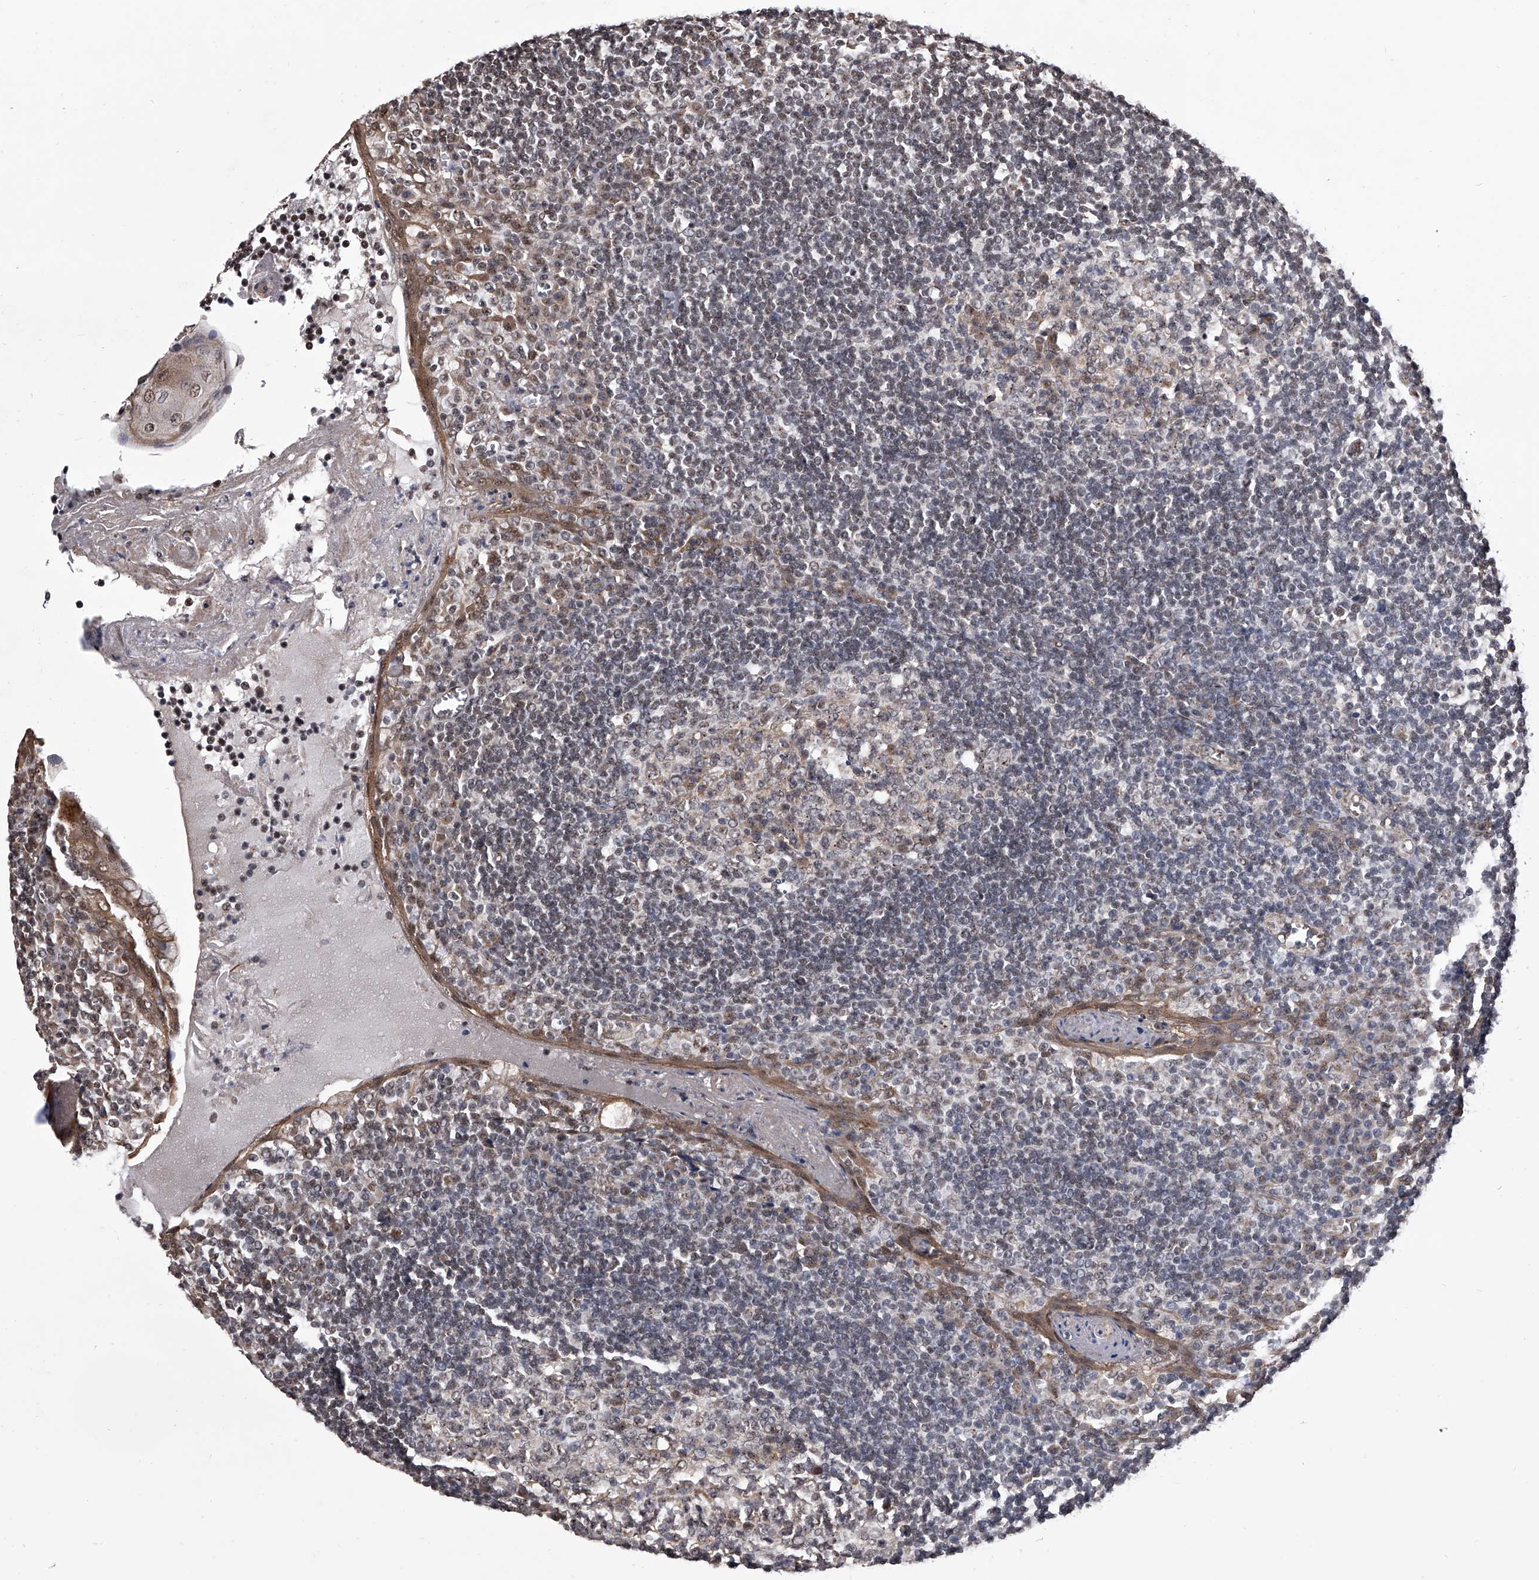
{"staining": {"intensity": "weak", "quantity": "25%-75%", "location": "cytoplasmic/membranous,nuclear"}, "tissue": "tonsil", "cell_type": "Germinal center cells", "image_type": "normal", "snomed": [{"axis": "morphology", "description": "Normal tissue, NOS"}, {"axis": "topography", "description": "Tonsil"}], "caption": "IHC staining of normal tonsil, which shows low levels of weak cytoplasmic/membranous,nuclear staining in about 25%-75% of germinal center cells indicating weak cytoplasmic/membranous,nuclear protein staining. The staining was performed using DAB (brown) for protein detection and nuclei were counterstained in hematoxylin (blue).", "gene": "ZNF76", "patient": {"sex": "male", "age": 27}}